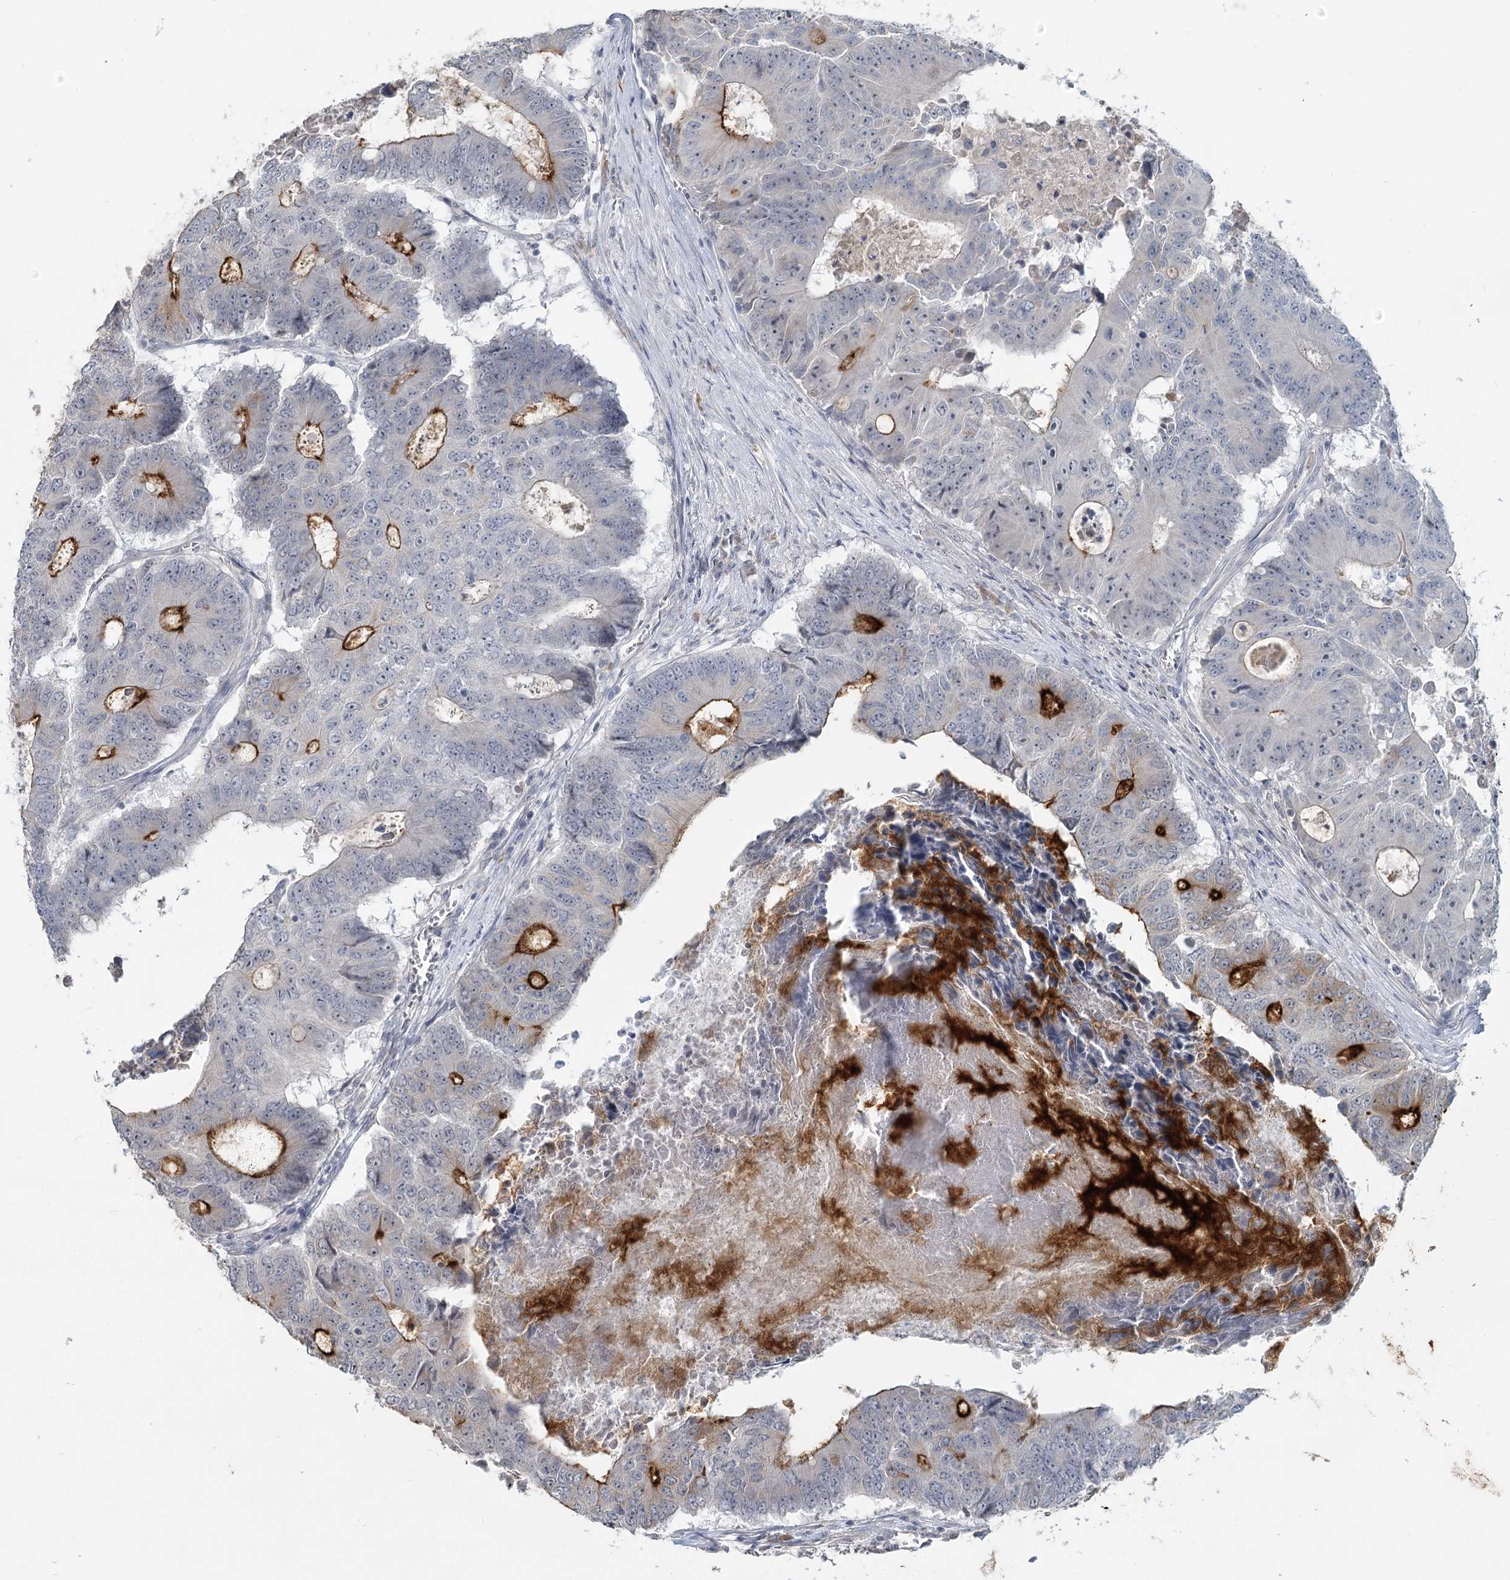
{"staining": {"intensity": "strong", "quantity": "25%-75%", "location": "cytoplasmic/membranous"}, "tissue": "colorectal cancer", "cell_type": "Tumor cells", "image_type": "cancer", "snomed": [{"axis": "morphology", "description": "Adenocarcinoma, NOS"}, {"axis": "topography", "description": "Colon"}], "caption": "Colorectal cancer stained with a brown dye demonstrates strong cytoplasmic/membranous positive expression in approximately 25%-75% of tumor cells.", "gene": "SLC9A3", "patient": {"sex": "male", "age": 87}}